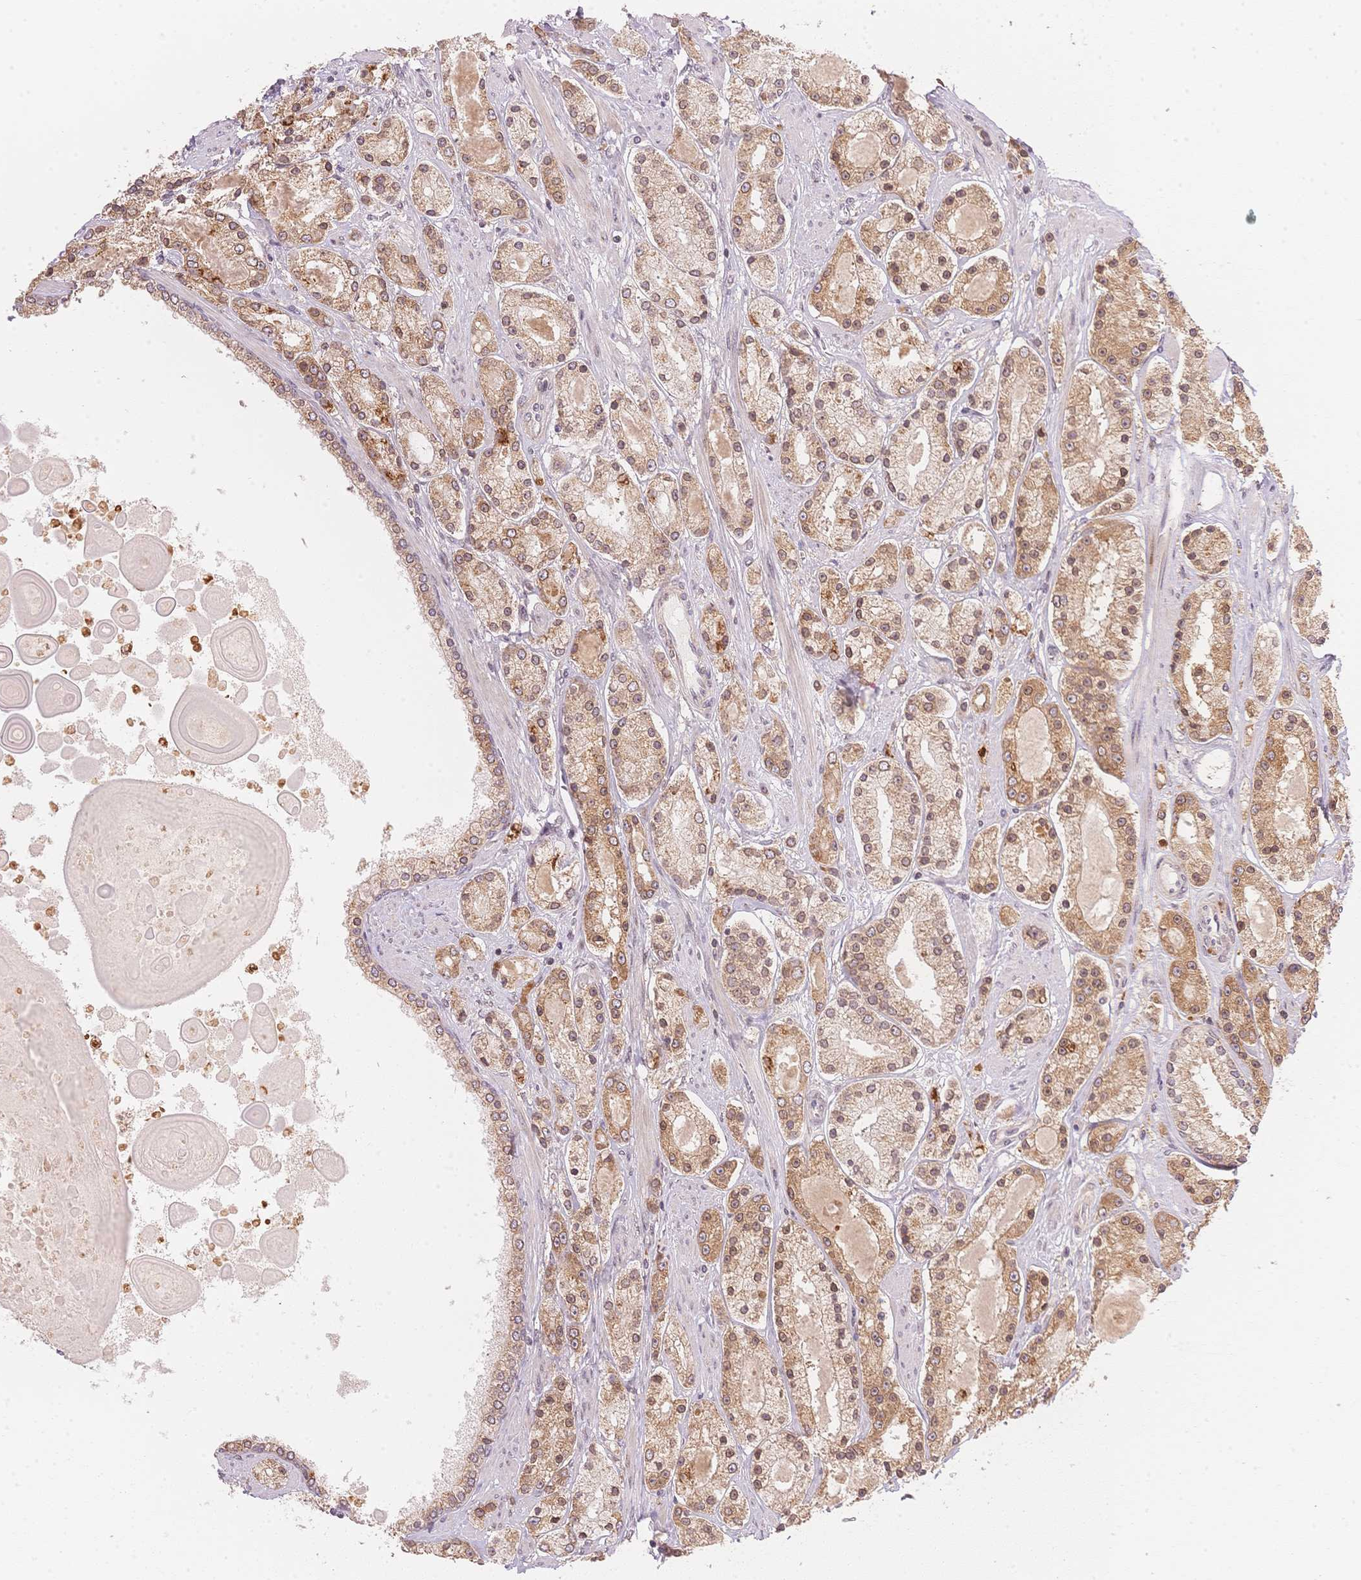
{"staining": {"intensity": "moderate", "quantity": ">75%", "location": "cytoplasmic/membranous,nuclear"}, "tissue": "prostate cancer", "cell_type": "Tumor cells", "image_type": "cancer", "snomed": [{"axis": "morphology", "description": "Adenocarcinoma, High grade"}, {"axis": "topography", "description": "Prostate"}], "caption": "Immunohistochemical staining of prostate adenocarcinoma (high-grade) shows medium levels of moderate cytoplasmic/membranous and nuclear positivity in approximately >75% of tumor cells.", "gene": "STK39", "patient": {"sex": "male", "age": 67}}